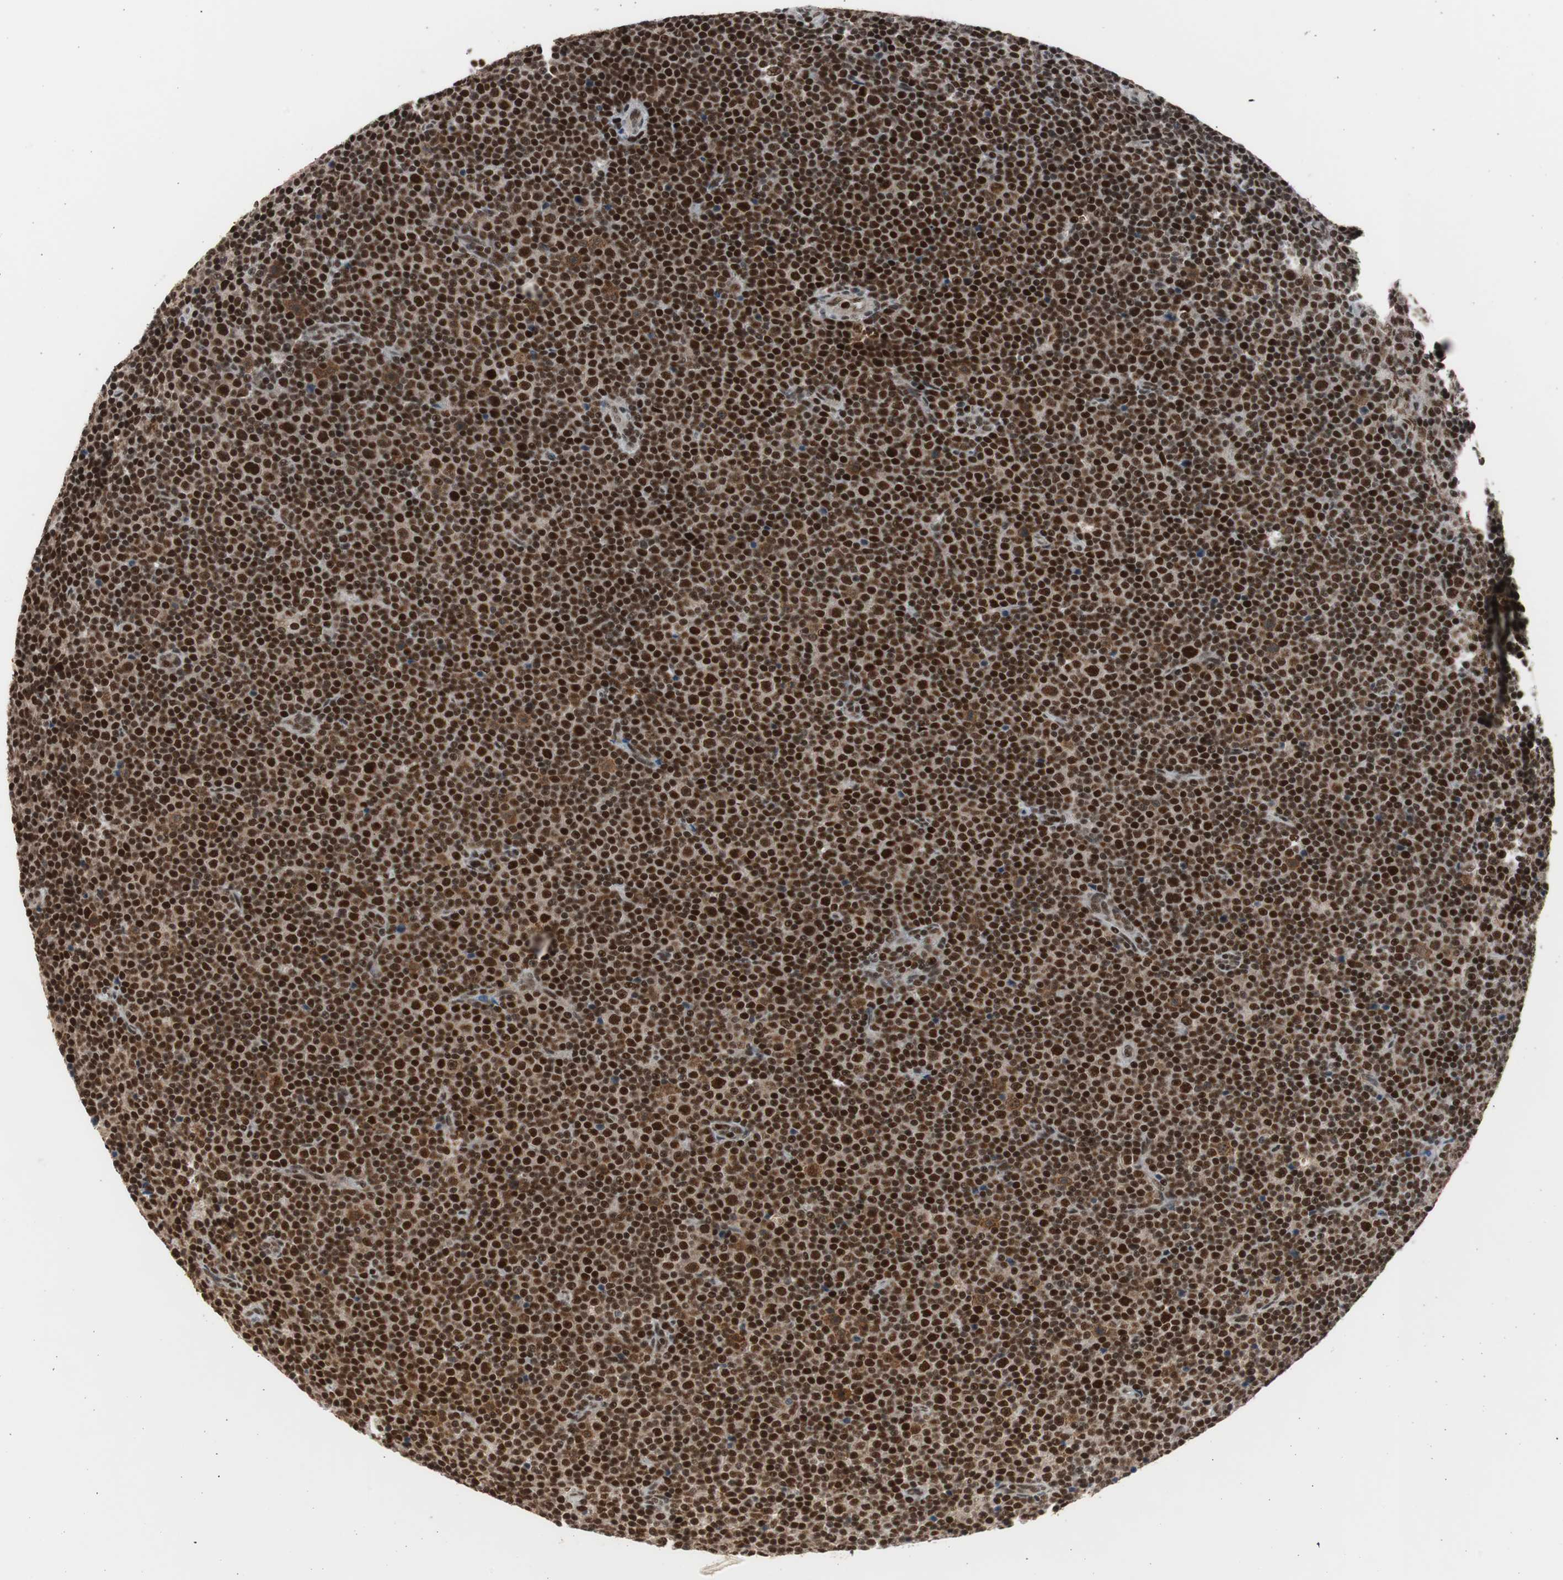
{"staining": {"intensity": "strong", "quantity": ">75%", "location": "nuclear"}, "tissue": "lymphoma", "cell_type": "Tumor cells", "image_type": "cancer", "snomed": [{"axis": "morphology", "description": "Malignant lymphoma, non-Hodgkin's type, Low grade"}, {"axis": "topography", "description": "Lymph node"}], "caption": "Immunohistochemistry (IHC) photomicrograph of neoplastic tissue: human low-grade malignant lymphoma, non-Hodgkin's type stained using IHC exhibits high levels of strong protein expression localized specifically in the nuclear of tumor cells, appearing as a nuclear brown color.", "gene": "RPA1", "patient": {"sex": "female", "age": 67}}